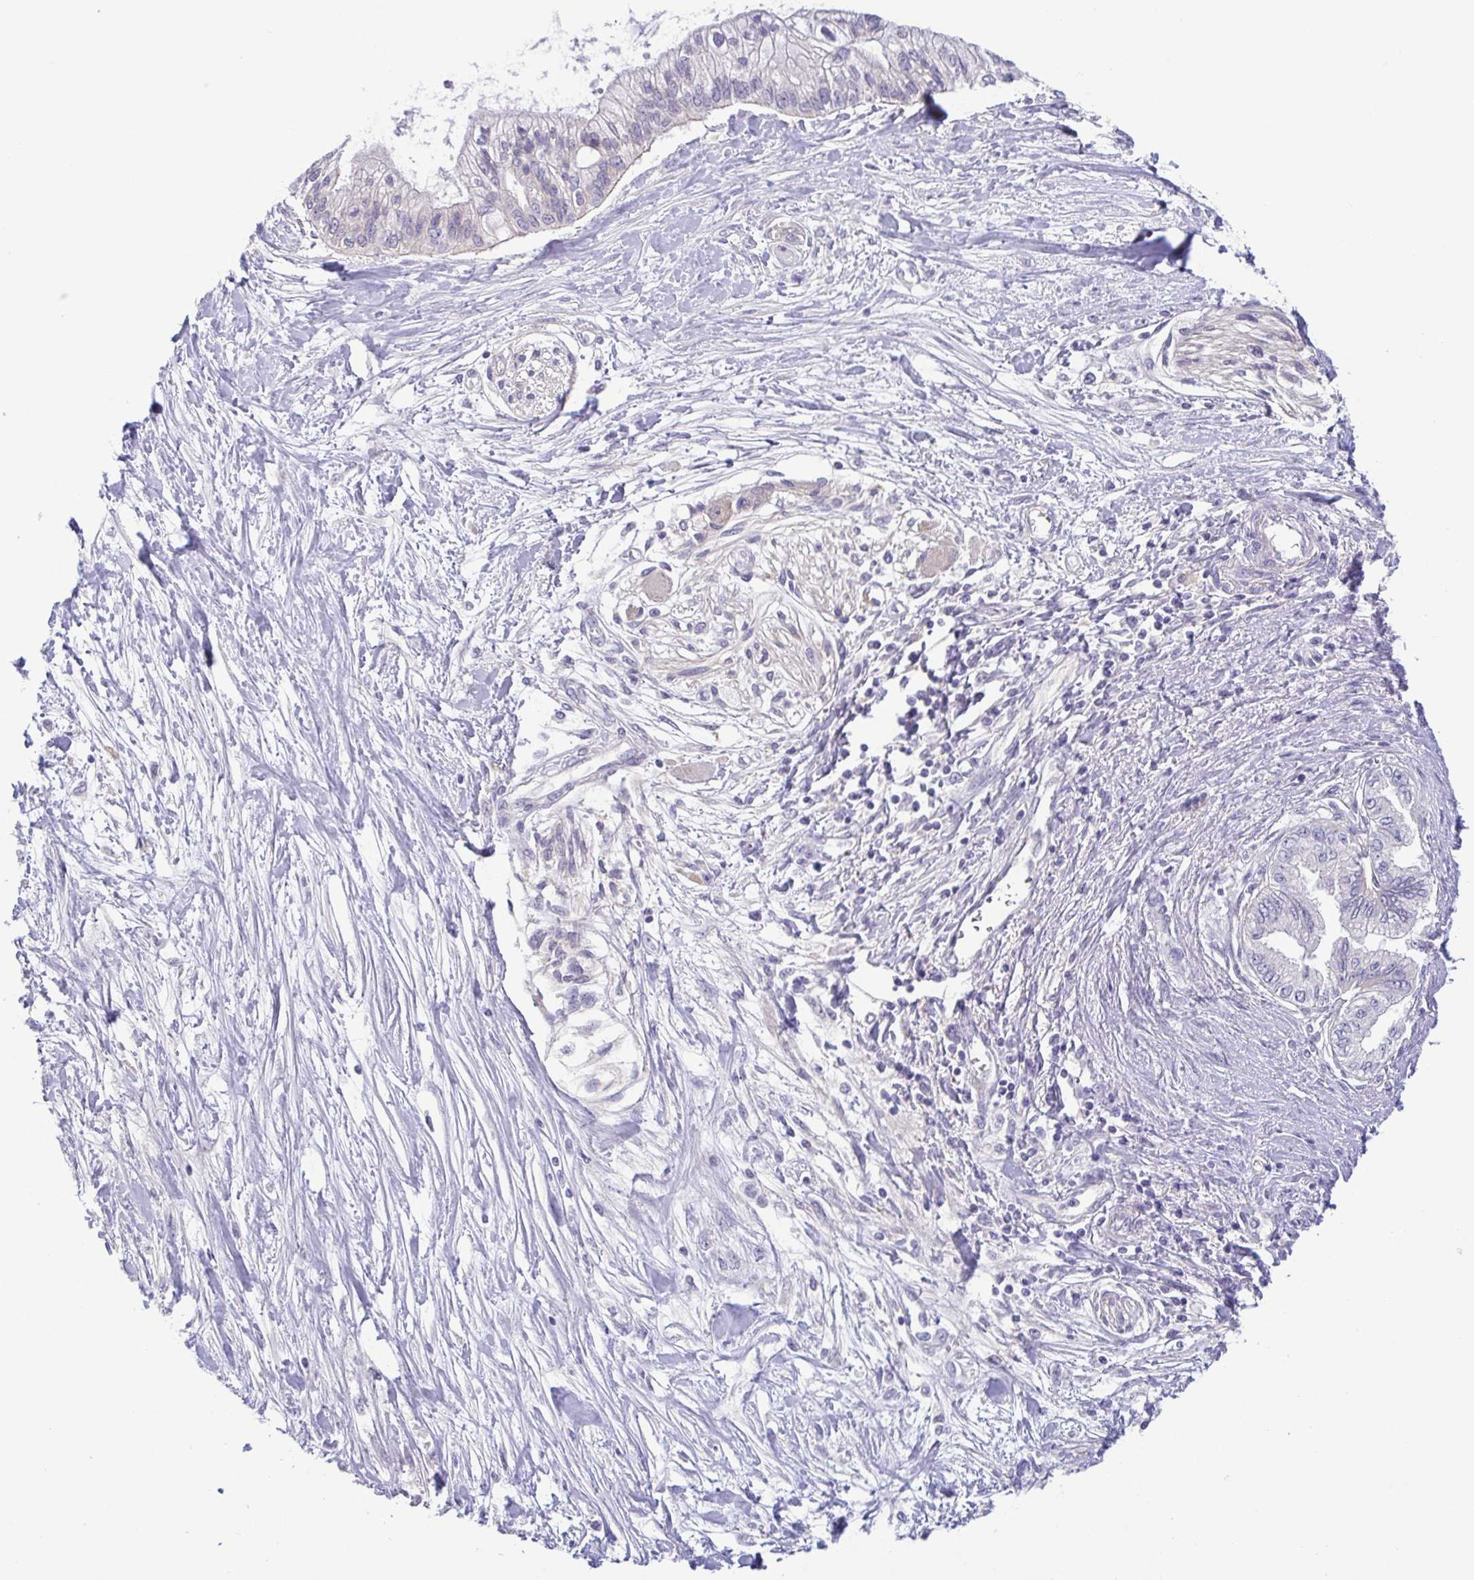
{"staining": {"intensity": "negative", "quantity": "none", "location": "none"}, "tissue": "pancreatic cancer", "cell_type": "Tumor cells", "image_type": "cancer", "snomed": [{"axis": "morphology", "description": "Adenocarcinoma, NOS"}, {"axis": "topography", "description": "Pancreas"}], "caption": "IHC micrograph of human pancreatic adenocarcinoma stained for a protein (brown), which demonstrates no positivity in tumor cells.", "gene": "LMF2", "patient": {"sex": "female", "age": 77}}